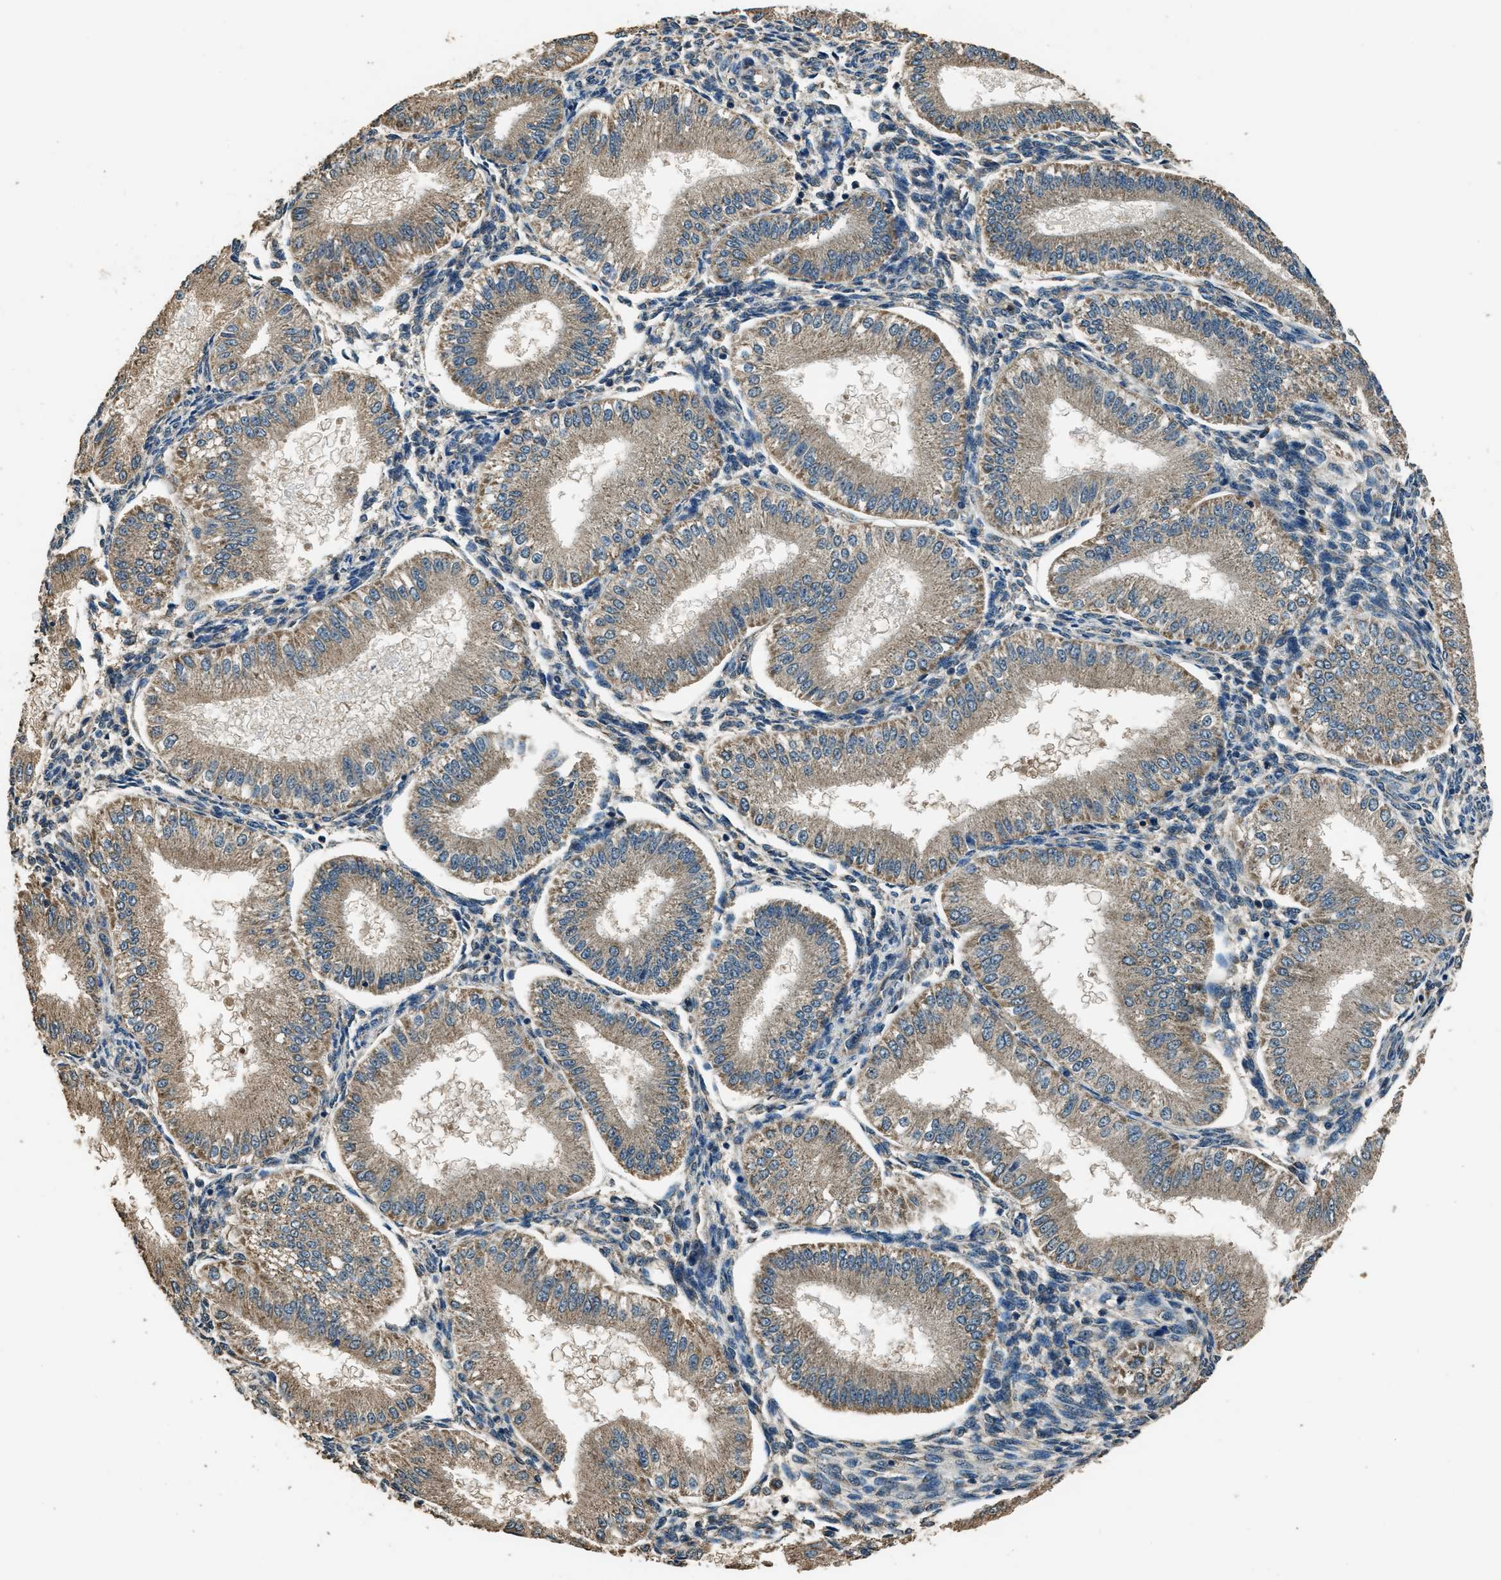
{"staining": {"intensity": "weak", "quantity": "<25%", "location": "cytoplasmic/membranous"}, "tissue": "endometrium", "cell_type": "Cells in endometrial stroma", "image_type": "normal", "snomed": [{"axis": "morphology", "description": "Normal tissue, NOS"}, {"axis": "topography", "description": "Endometrium"}], "caption": "Normal endometrium was stained to show a protein in brown. There is no significant positivity in cells in endometrial stroma. (Brightfield microscopy of DAB immunohistochemistry at high magnification).", "gene": "SALL3", "patient": {"sex": "female", "age": 39}}